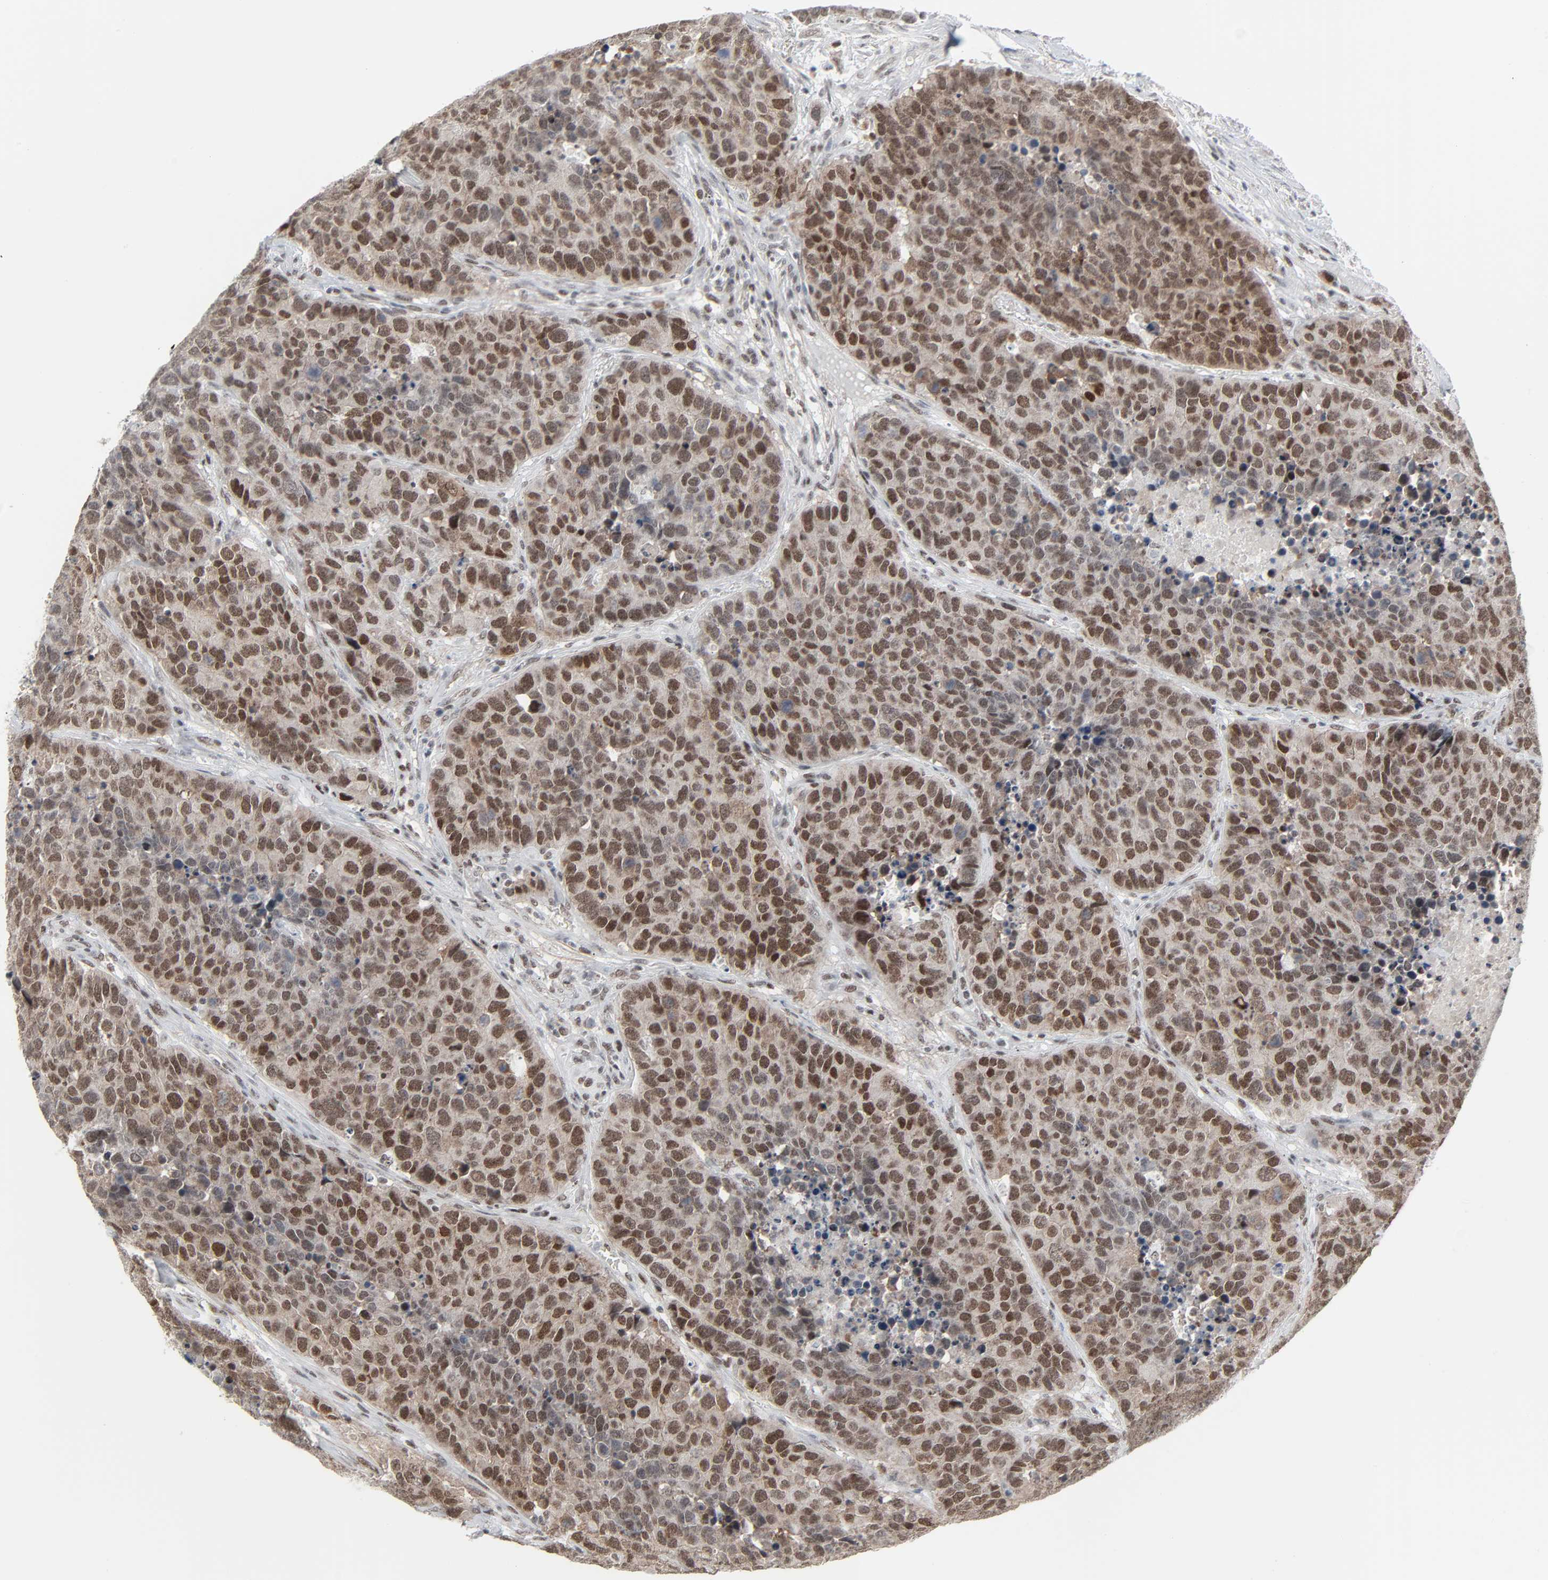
{"staining": {"intensity": "strong", "quantity": ">75%", "location": "nuclear"}, "tissue": "carcinoid", "cell_type": "Tumor cells", "image_type": "cancer", "snomed": [{"axis": "morphology", "description": "Carcinoid, malignant, NOS"}, {"axis": "topography", "description": "Lung"}], "caption": "Strong nuclear protein expression is seen in about >75% of tumor cells in malignant carcinoid.", "gene": "FBXO28", "patient": {"sex": "male", "age": 60}}